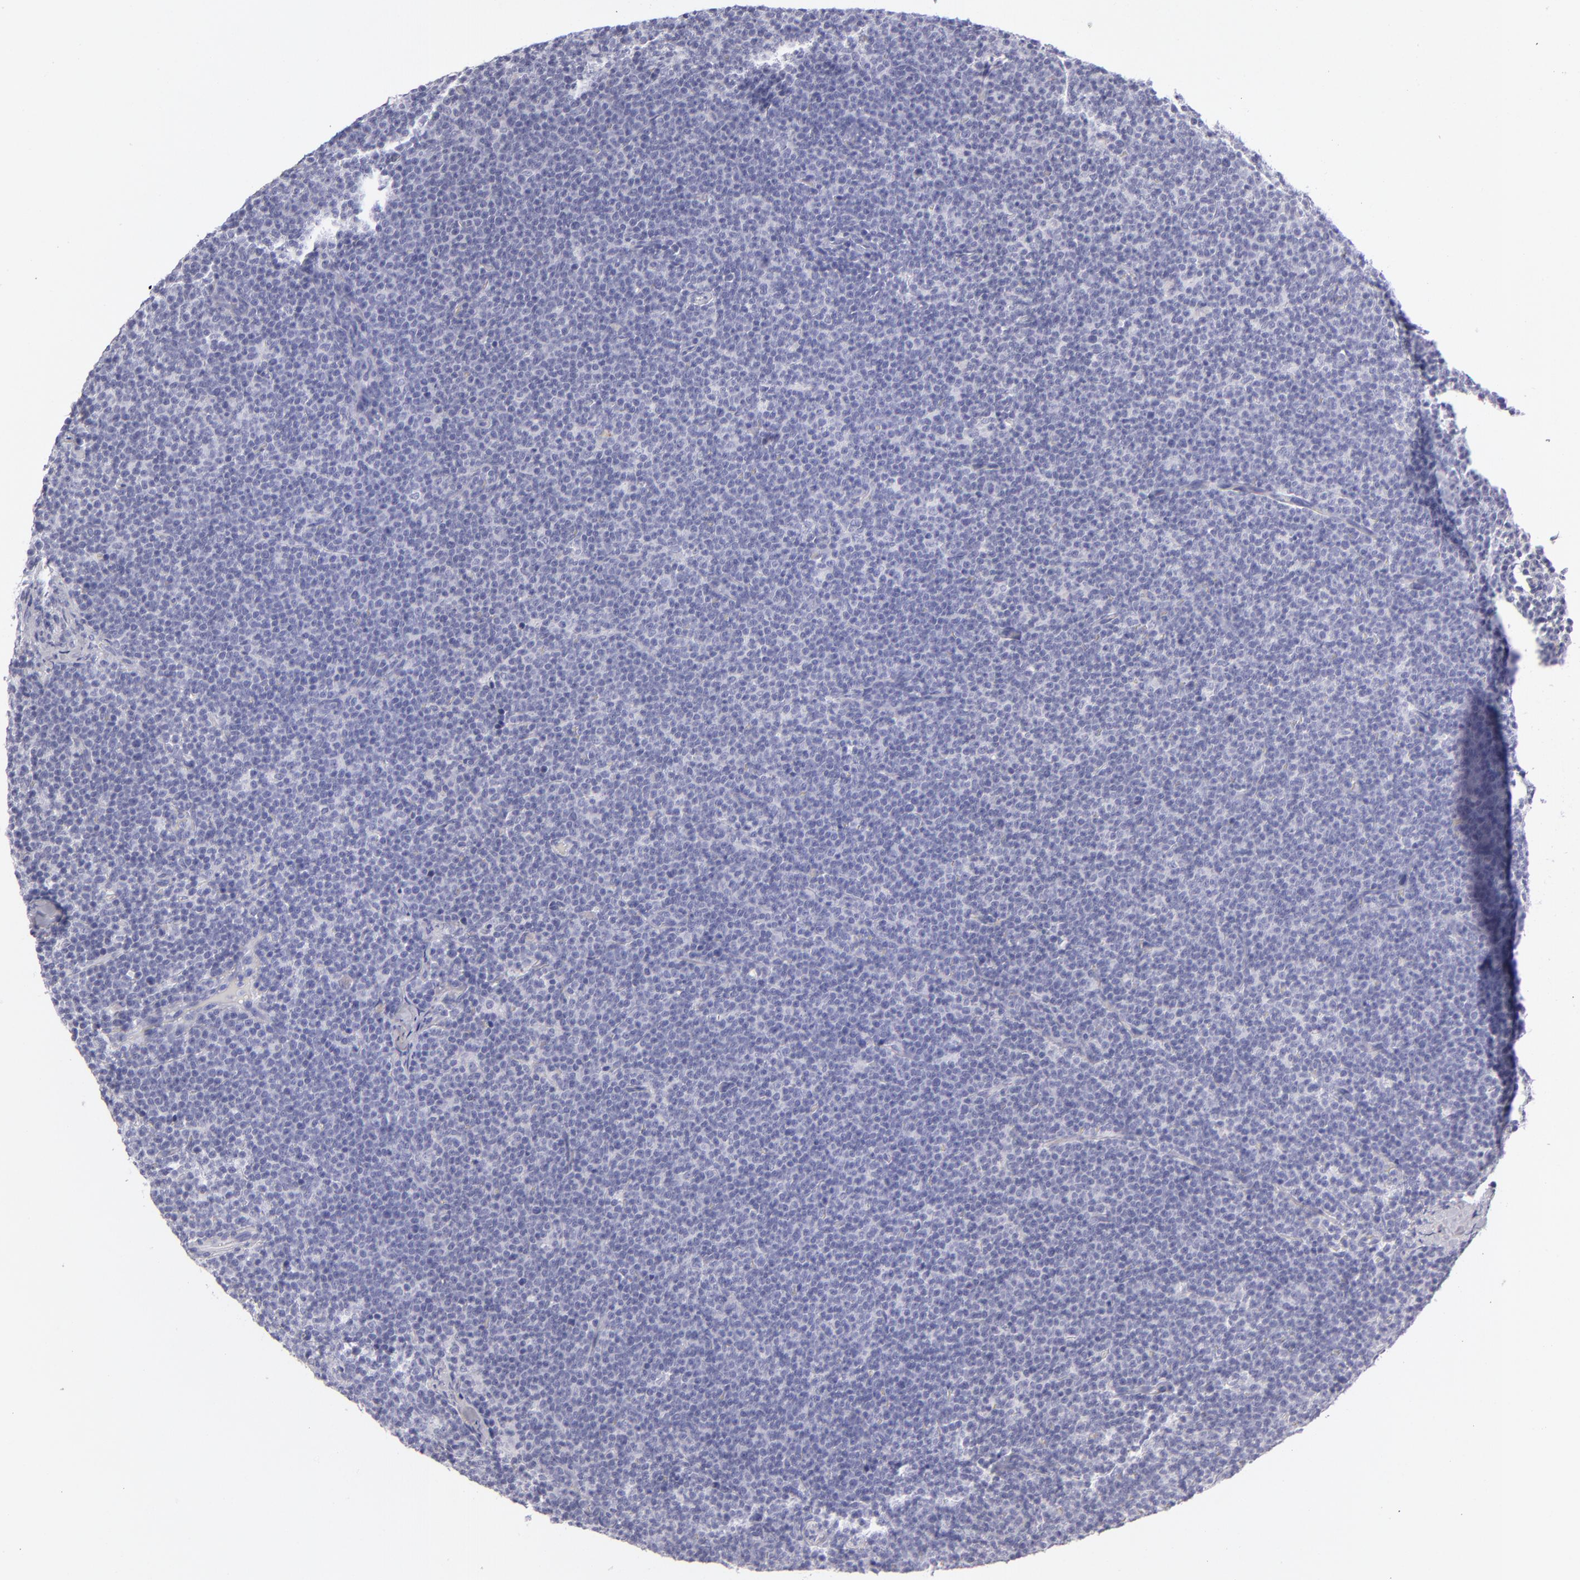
{"staining": {"intensity": "negative", "quantity": "none", "location": "none"}, "tissue": "lymphoma", "cell_type": "Tumor cells", "image_type": "cancer", "snomed": [{"axis": "morphology", "description": "Malignant lymphoma, non-Hodgkin's type, High grade"}, {"axis": "topography", "description": "Lymph node"}], "caption": "An IHC histopathology image of high-grade malignant lymphoma, non-Hodgkin's type is shown. There is no staining in tumor cells of high-grade malignant lymphoma, non-Hodgkin's type.", "gene": "VIL1", "patient": {"sex": "female", "age": 58}}